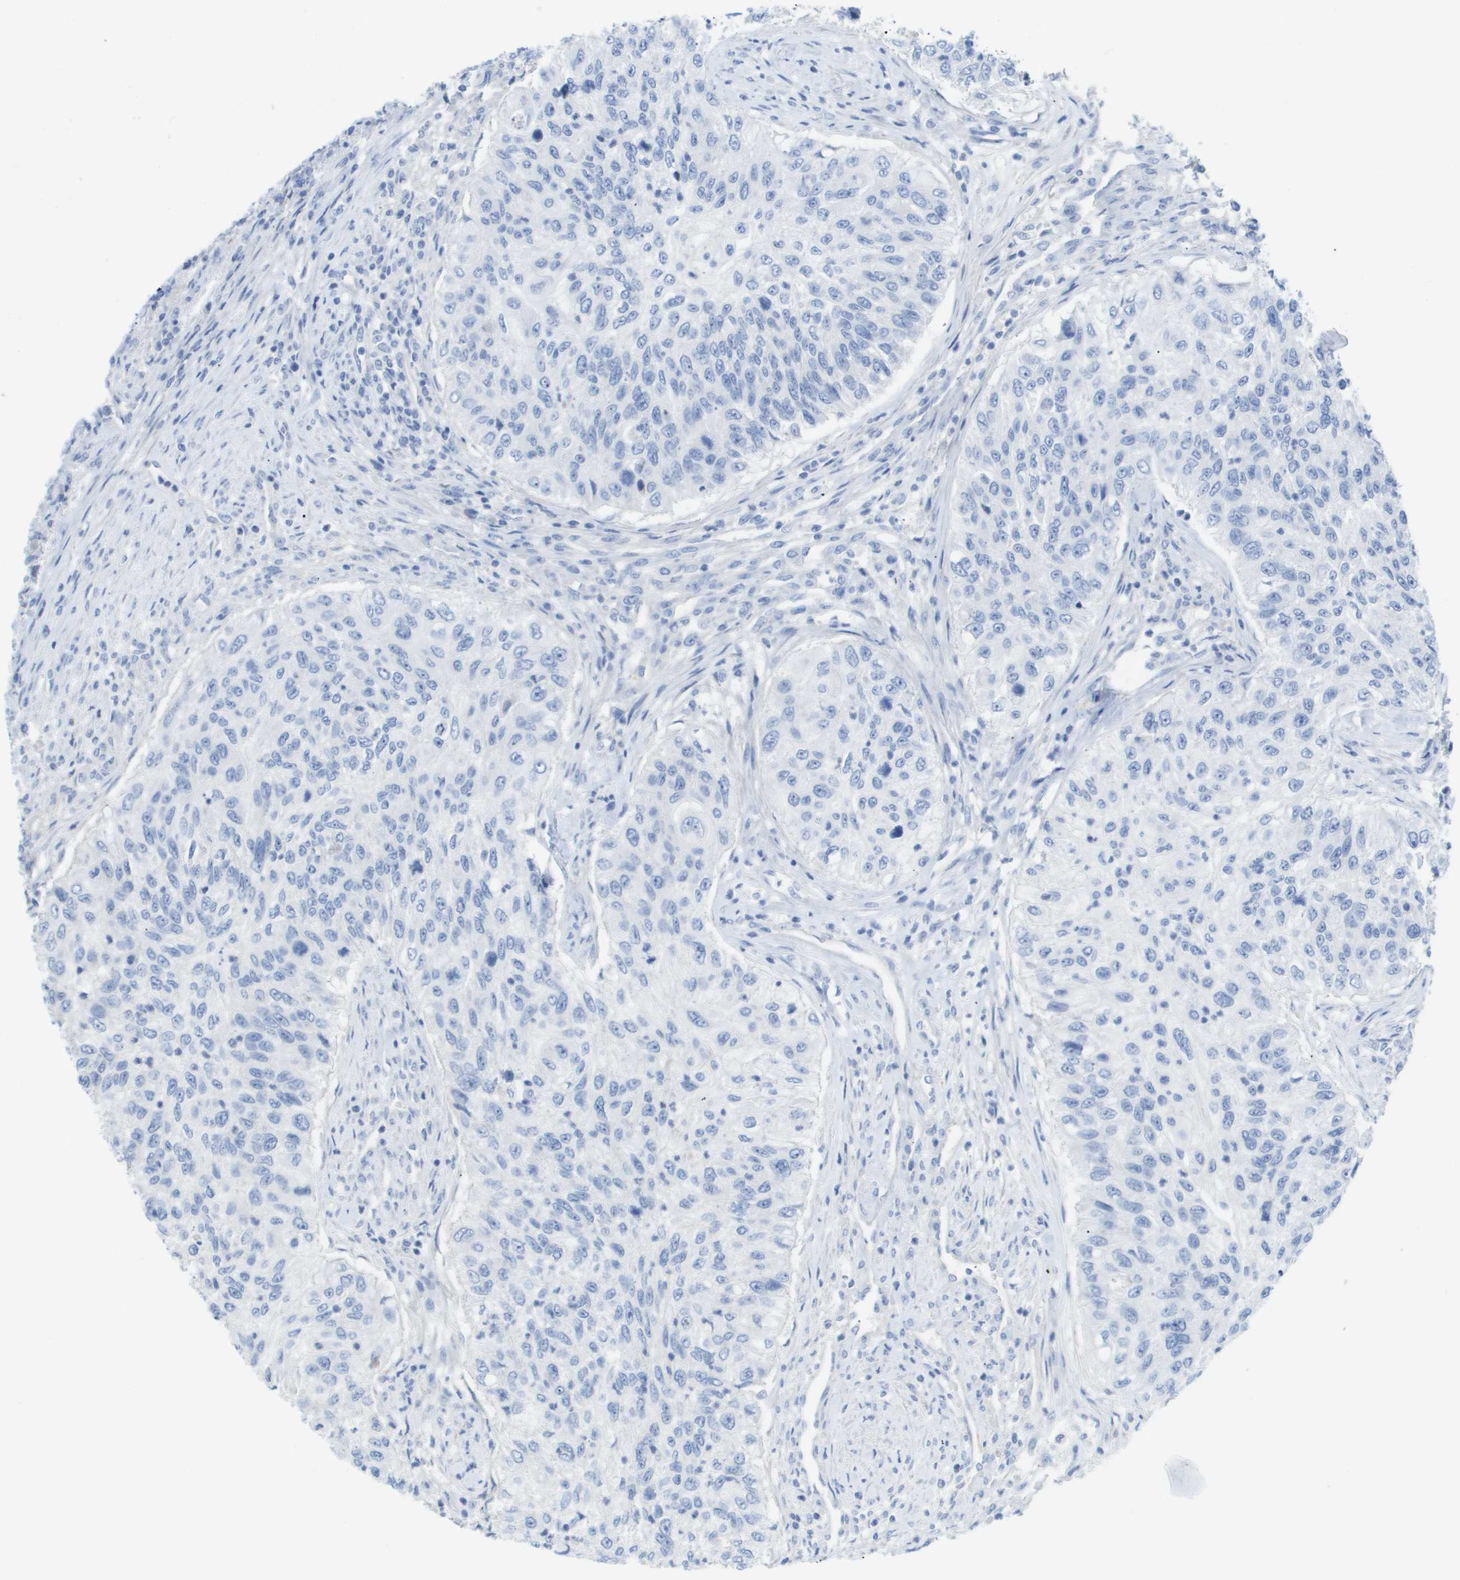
{"staining": {"intensity": "negative", "quantity": "none", "location": "none"}, "tissue": "urothelial cancer", "cell_type": "Tumor cells", "image_type": "cancer", "snomed": [{"axis": "morphology", "description": "Urothelial carcinoma, High grade"}, {"axis": "topography", "description": "Urinary bladder"}], "caption": "Tumor cells show no significant positivity in urothelial carcinoma (high-grade).", "gene": "MYL3", "patient": {"sex": "female", "age": 60}}